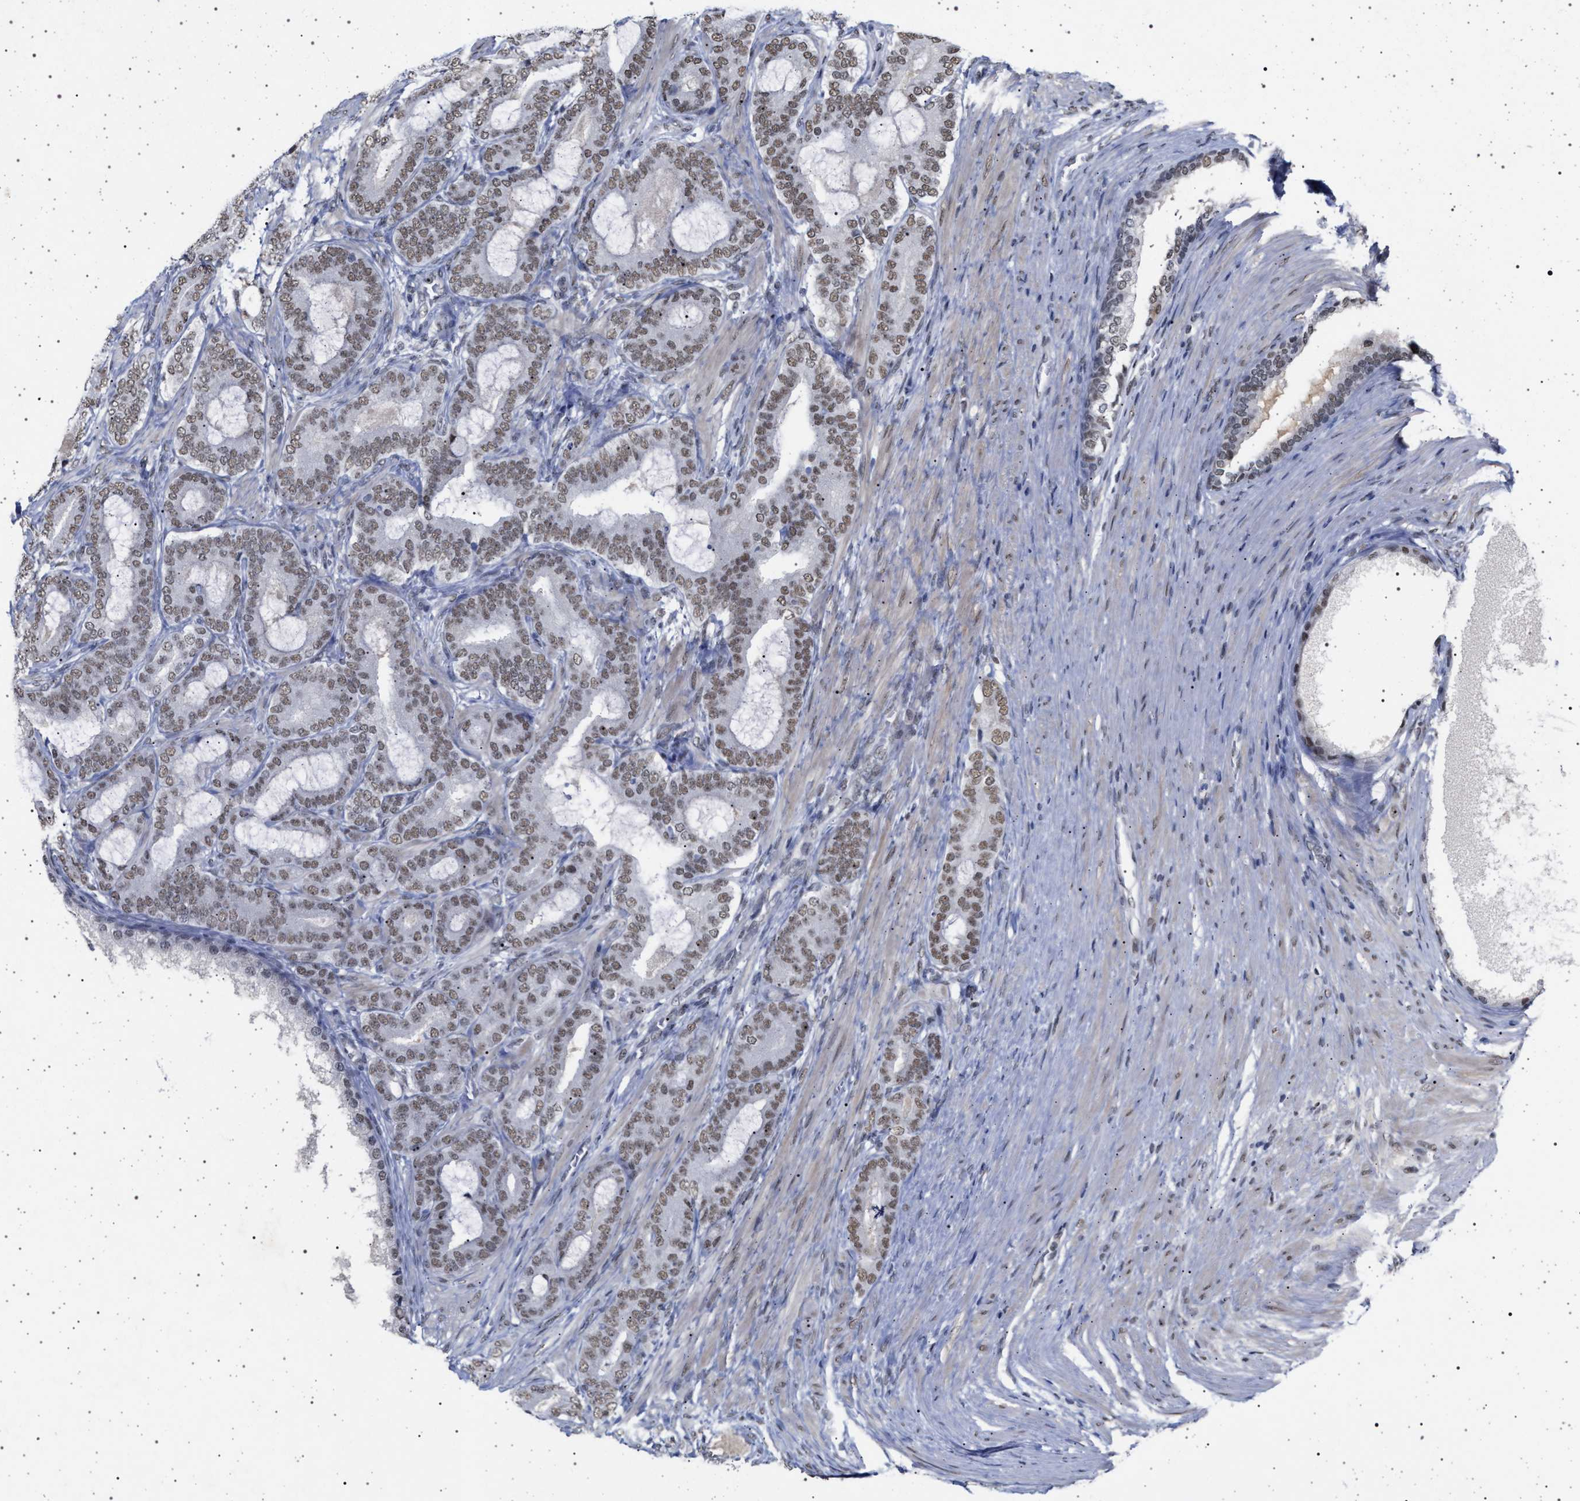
{"staining": {"intensity": "moderate", "quantity": ">75%", "location": "nuclear"}, "tissue": "prostate cancer", "cell_type": "Tumor cells", "image_type": "cancer", "snomed": [{"axis": "morphology", "description": "Adenocarcinoma, High grade"}, {"axis": "topography", "description": "Prostate"}], "caption": "An immunohistochemistry (IHC) photomicrograph of neoplastic tissue is shown. Protein staining in brown highlights moderate nuclear positivity in prostate cancer (high-grade adenocarcinoma) within tumor cells.", "gene": "PHF12", "patient": {"sex": "male", "age": 60}}